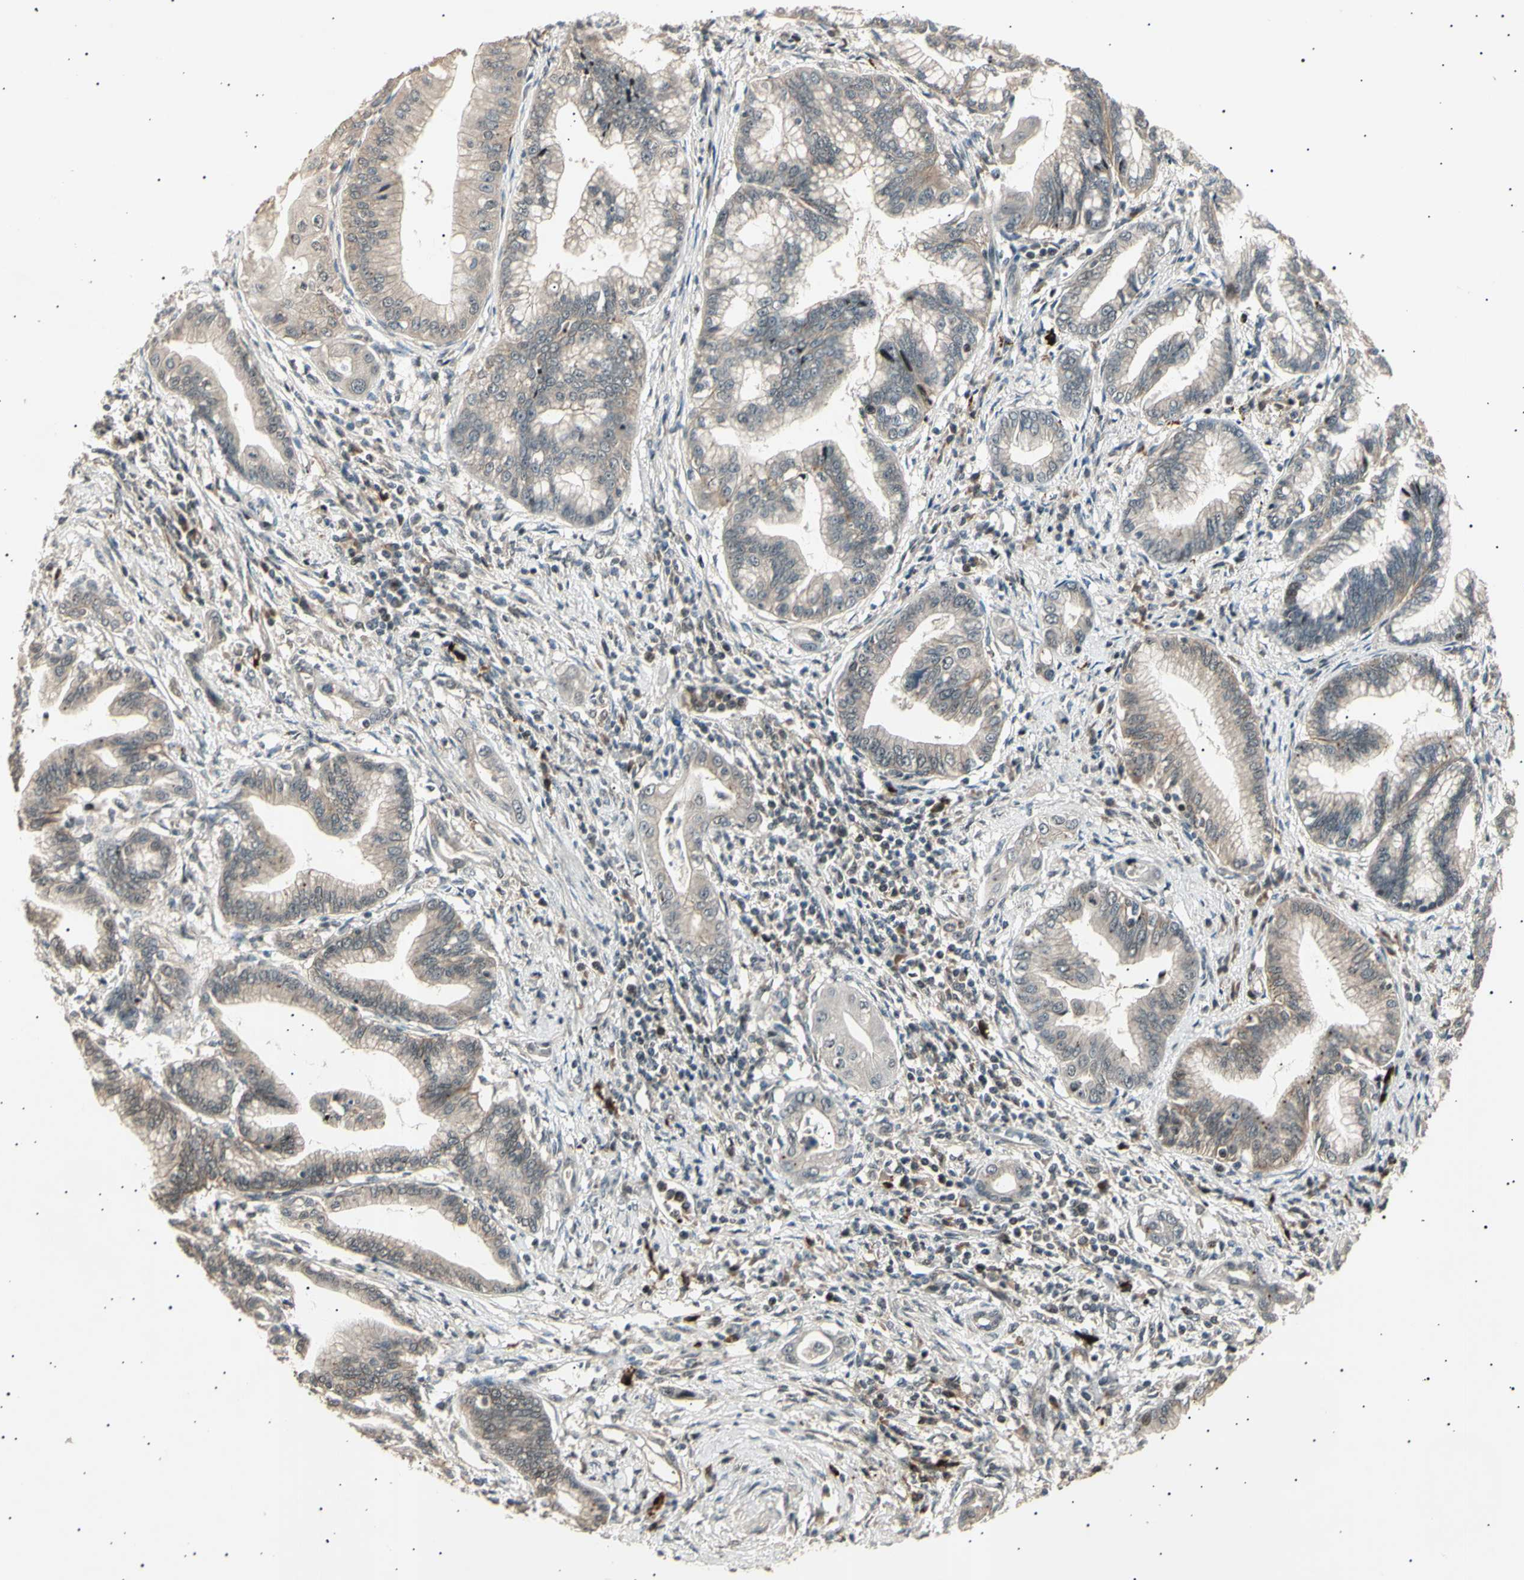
{"staining": {"intensity": "weak", "quantity": "25%-75%", "location": "cytoplasmic/membranous"}, "tissue": "pancreatic cancer", "cell_type": "Tumor cells", "image_type": "cancer", "snomed": [{"axis": "morphology", "description": "Adenocarcinoma, NOS"}, {"axis": "topography", "description": "Pancreas"}], "caption": "Immunohistochemical staining of human pancreatic cancer (adenocarcinoma) shows low levels of weak cytoplasmic/membranous protein positivity in approximately 25%-75% of tumor cells.", "gene": "NUAK2", "patient": {"sex": "female", "age": 64}}